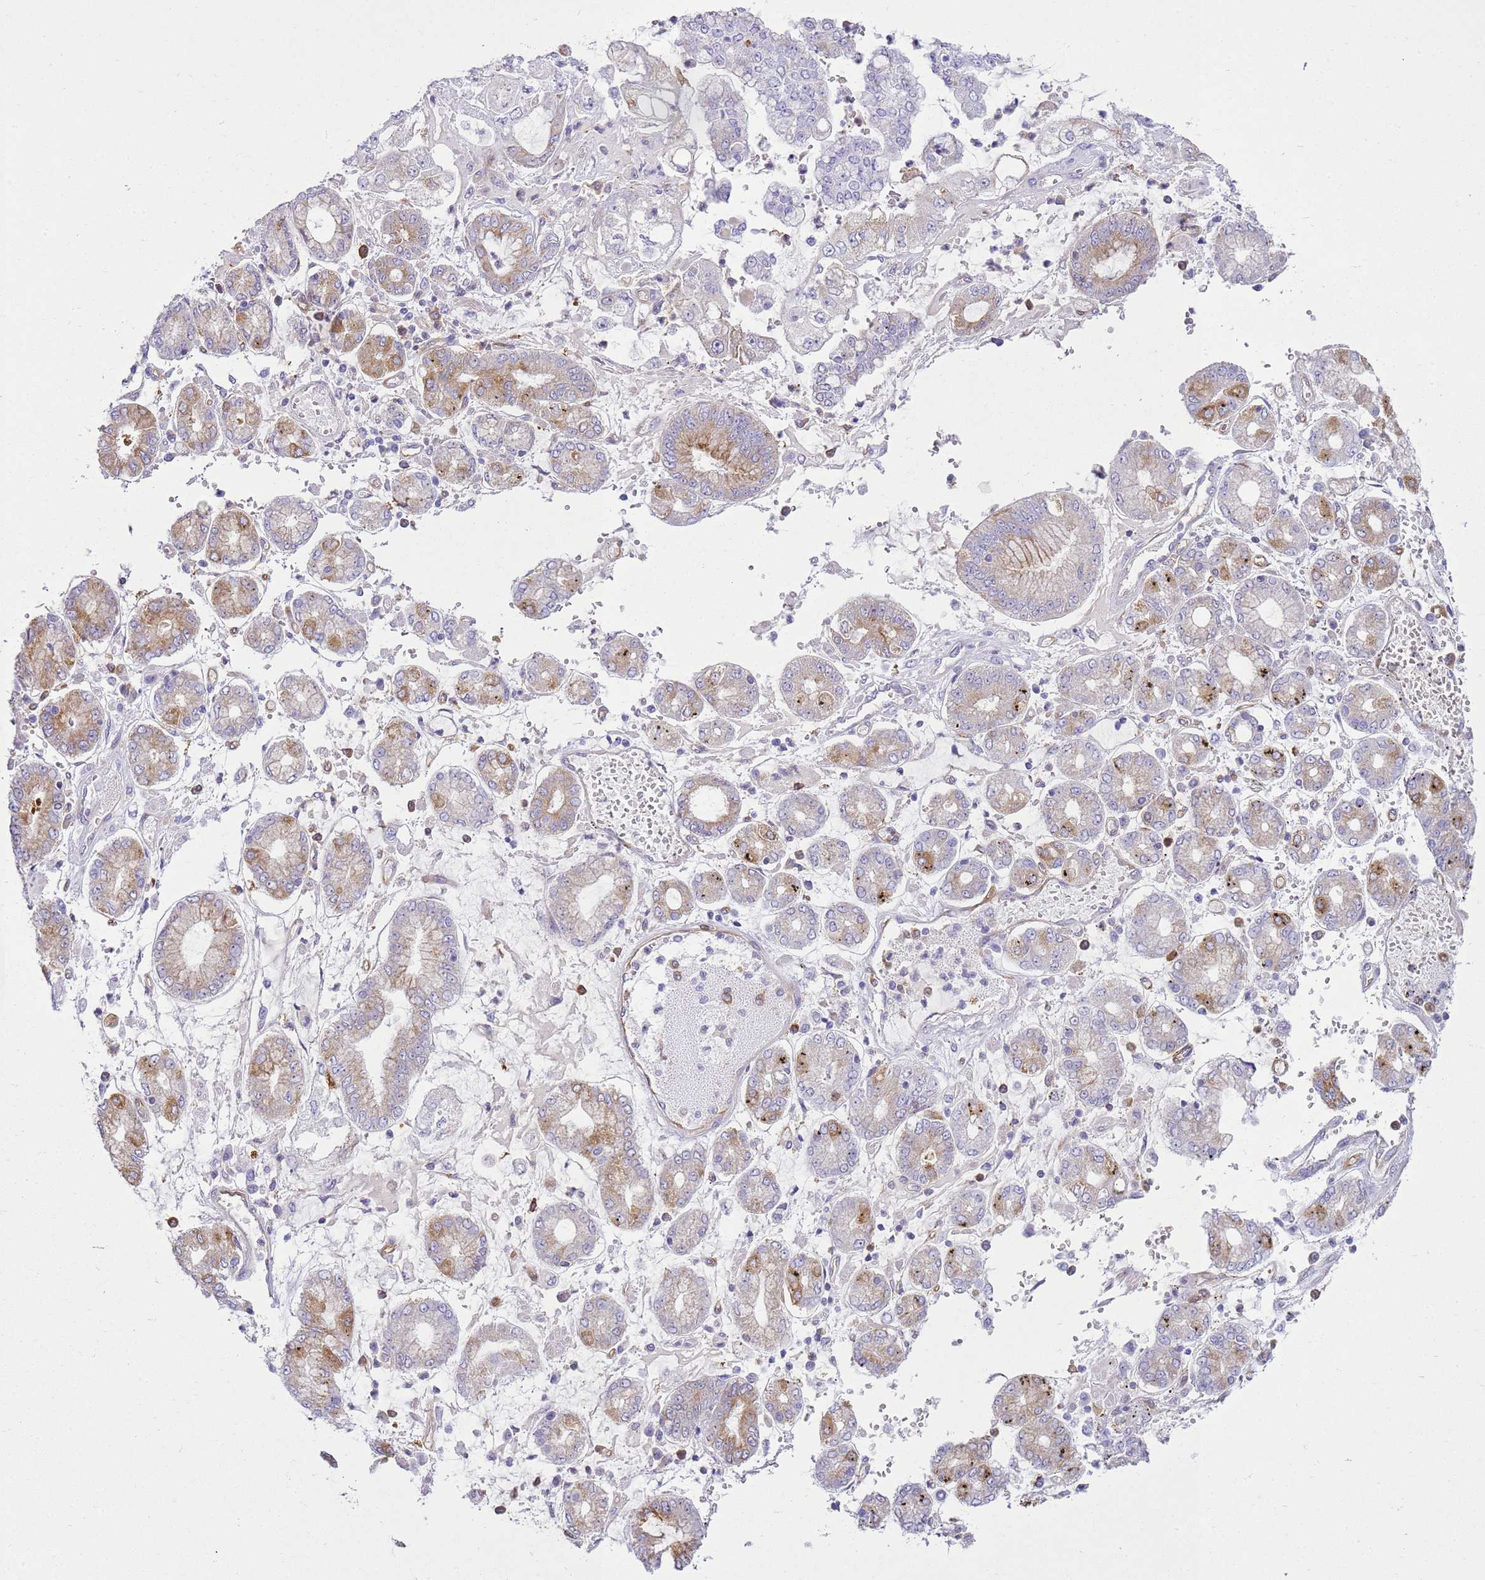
{"staining": {"intensity": "moderate", "quantity": "25%-75%", "location": "cytoplasmic/membranous"}, "tissue": "stomach cancer", "cell_type": "Tumor cells", "image_type": "cancer", "snomed": [{"axis": "morphology", "description": "Adenocarcinoma, NOS"}, {"axis": "topography", "description": "Stomach"}], "caption": "This photomicrograph exhibits immunohistochemistry (IHC) staining of stomach adenocarcinoma, with medium moderate cytoplasmic/membranous staining in approximately 25%-75% of tumor cells.", "gene": "SNX21", "patient": {"sex": "male", "age": 76}}